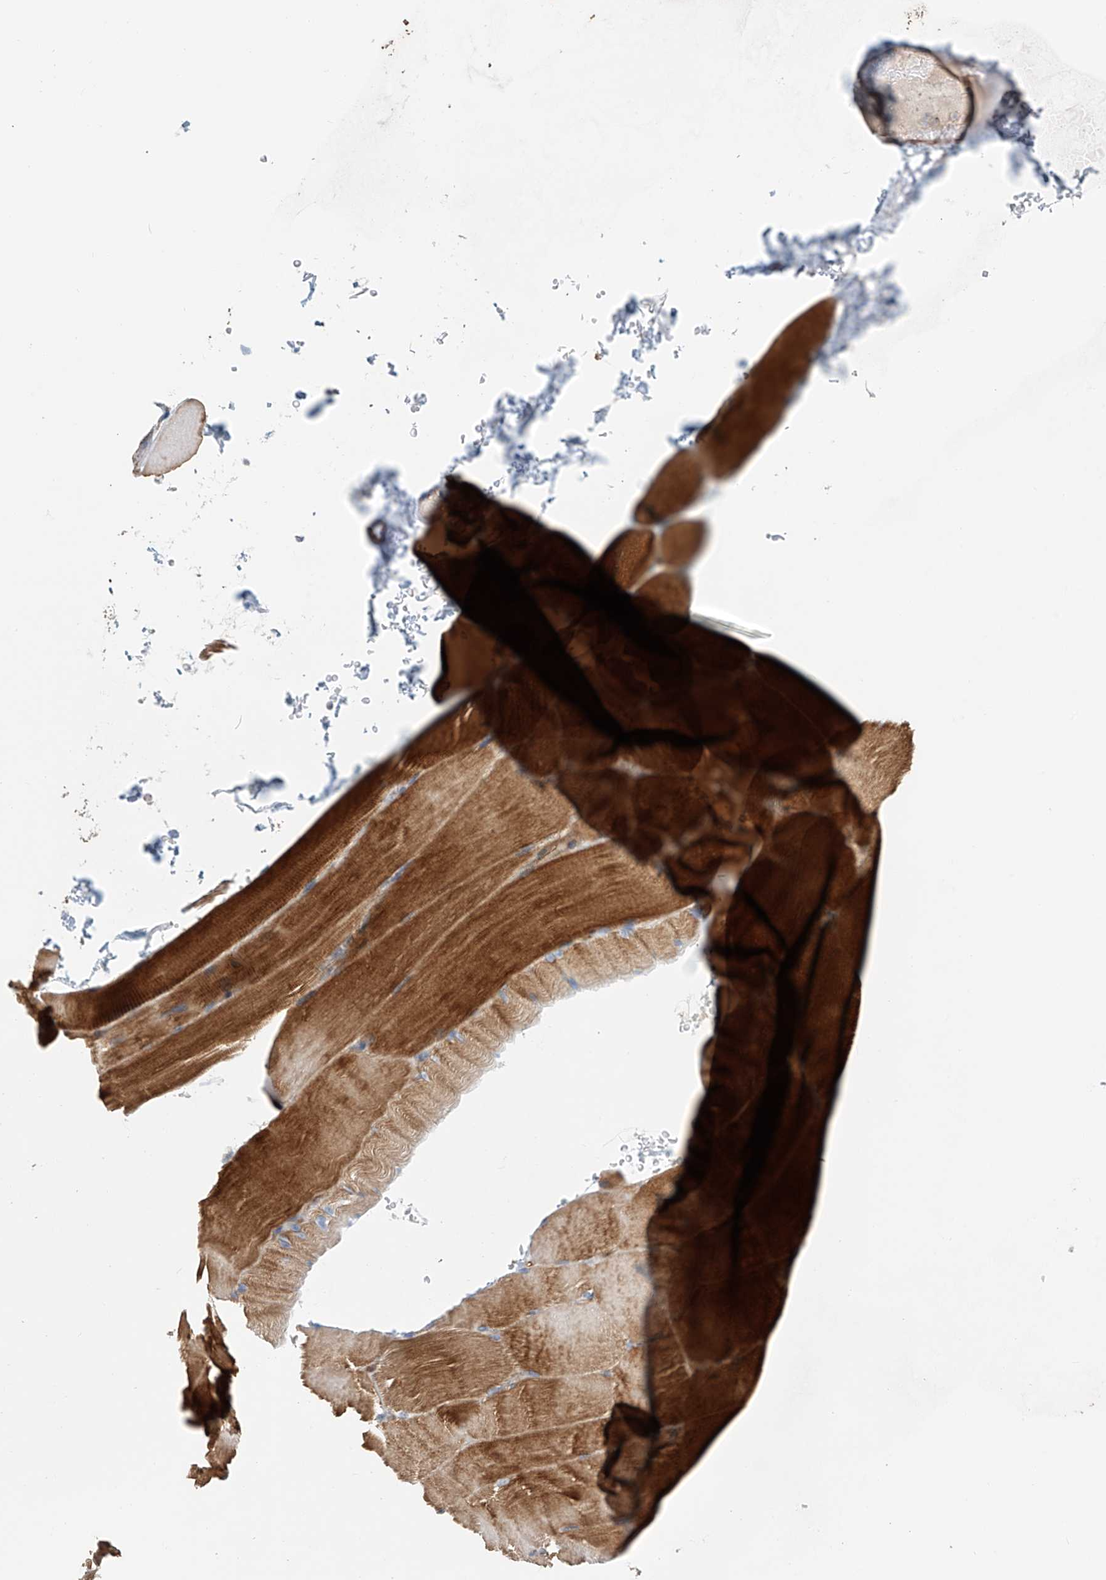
{"staining": {"intensity": "moderate", "quantity": ">75%", "location": "cytoplasmic/membranous"}, "tissue": "skeletal muscle", "cell_type": "Myocytes", "image_type": "normal", "snomed": [{"axis": "morphology", "description": "Normal tissue, NOS"}, {"axis": "topography", "description": "Skeletal muscle"}, {"axis": "topography", "description": "Parathyroid gland"}], "caption": "A micrograph showing moderate cytoplasmic/membranous positivity in about >75% of myocytes in unremarkable skeletal muscle, as visualized by brown immunohistochemical staining.", "gene": "FRYL", "patient": {"sex": "female", "age": 37}}